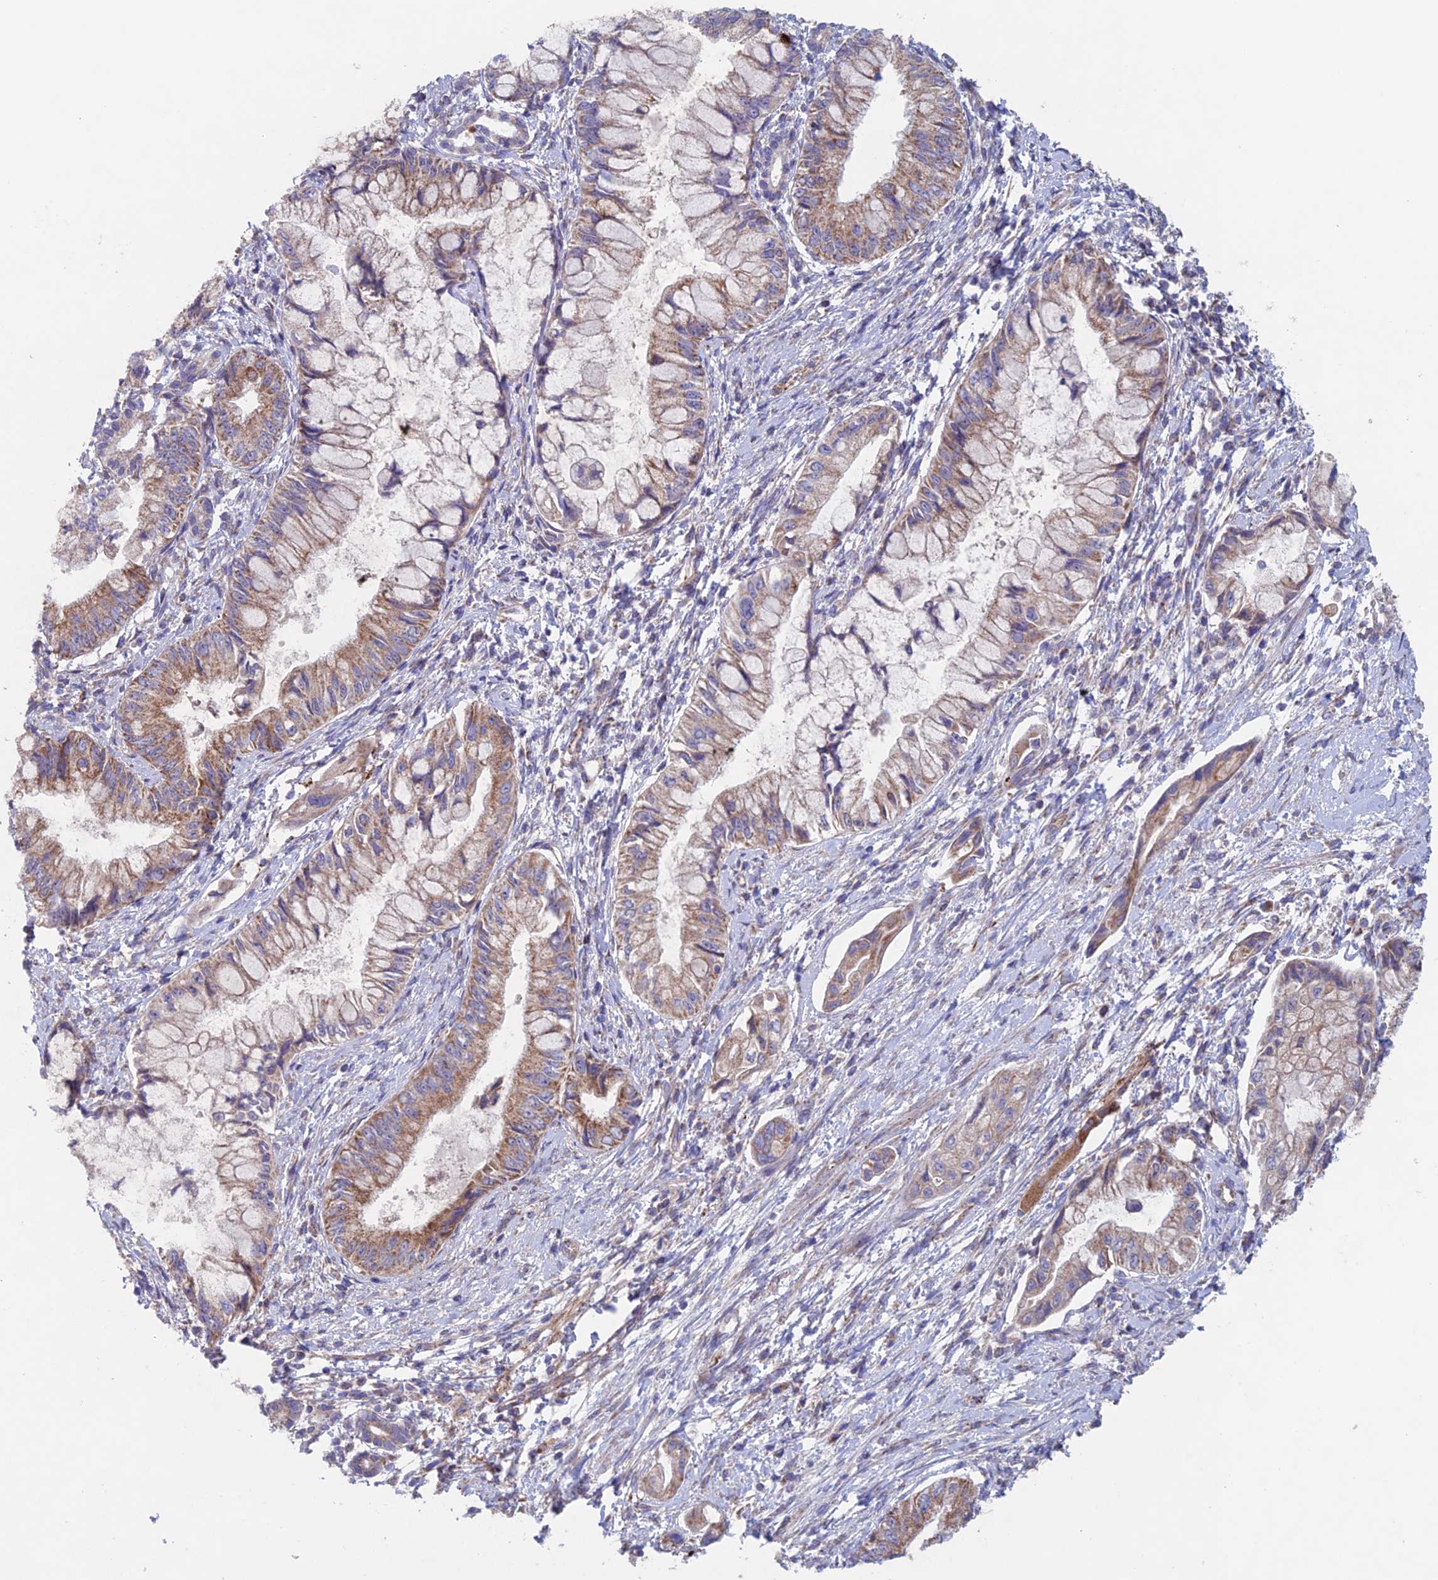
{"staining": {"intensity": "moderate", "quantity": "25%-75%", "location": "cytoplasmic/membranous"}, "tissue": "pancreatic cancer", "cell_type": "Tumor cells", "image_type": "cancer", "snomed": [{"axis": "morphology", "description": "Adenocarcinoma, NOS"}, {"axis": "topography", "description": "Pancreas"}], "caption": "About 25%-75% of tumor cells in pancreatic adenocarcinoma exhibit moderate cytoplasmic/membranous protein expression as visualized by brown immunohistochemical staining.", "gene": "MRPL1", "patient": {"sex": "male", "age": 48}}